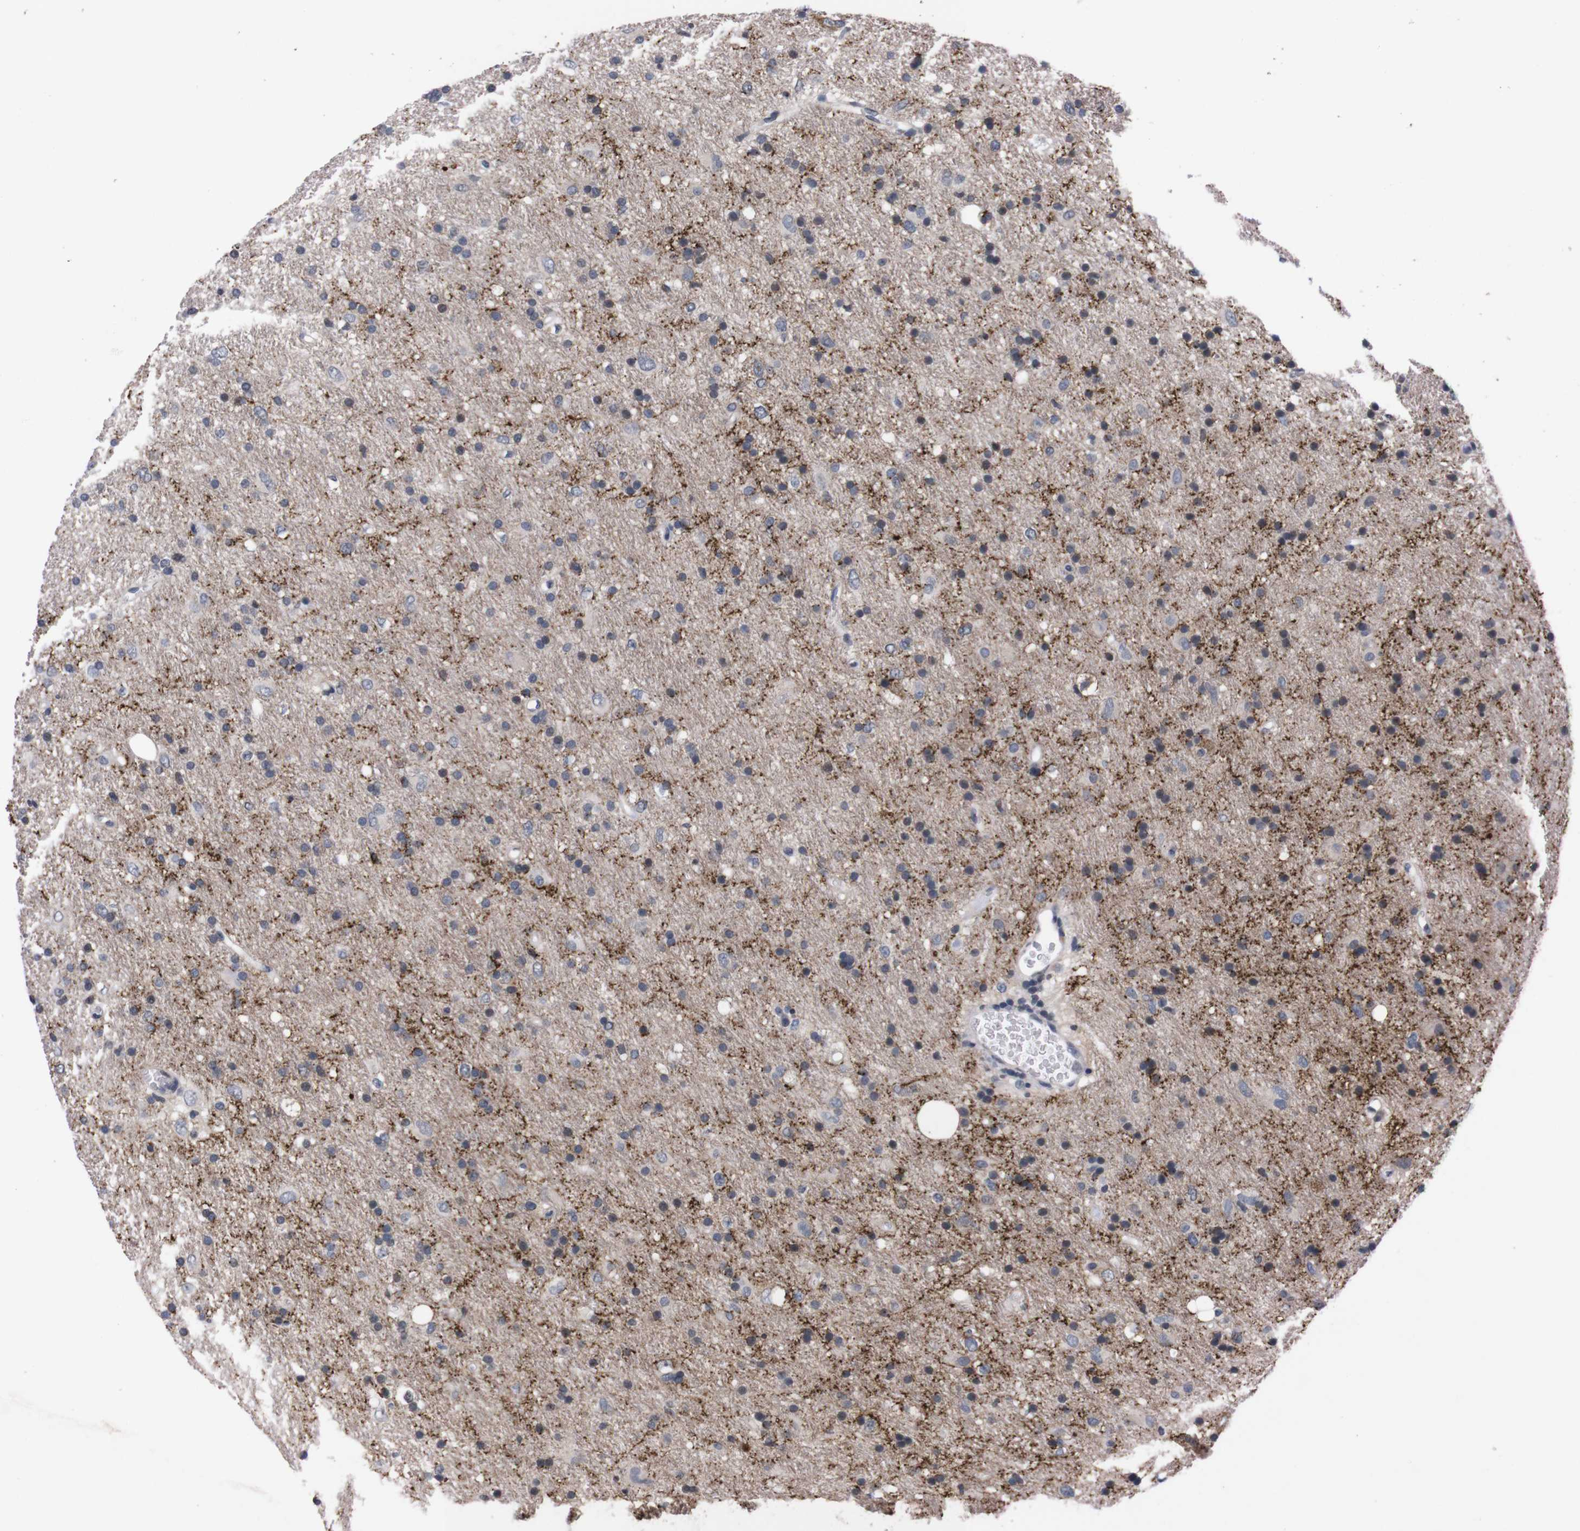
{"staining": {"intensity": "weak", "quantity": "<25%", "location": "cytoplasmic/membranous"}, "tissue": "glioma", "cell_type": "Tumor cells", "image_type": "cancer", "snomed": [{"axis": "morphology", "description": "Glioma, malignant, Low grade"}, {"axis": "topography", "description": "Brain"}], "caption": "Glioma stained for a protein using IHC demonstrates no staining tumor cells.", "gene": "TNFRSF21", "patient": {"sex": "male", "age": 77}}